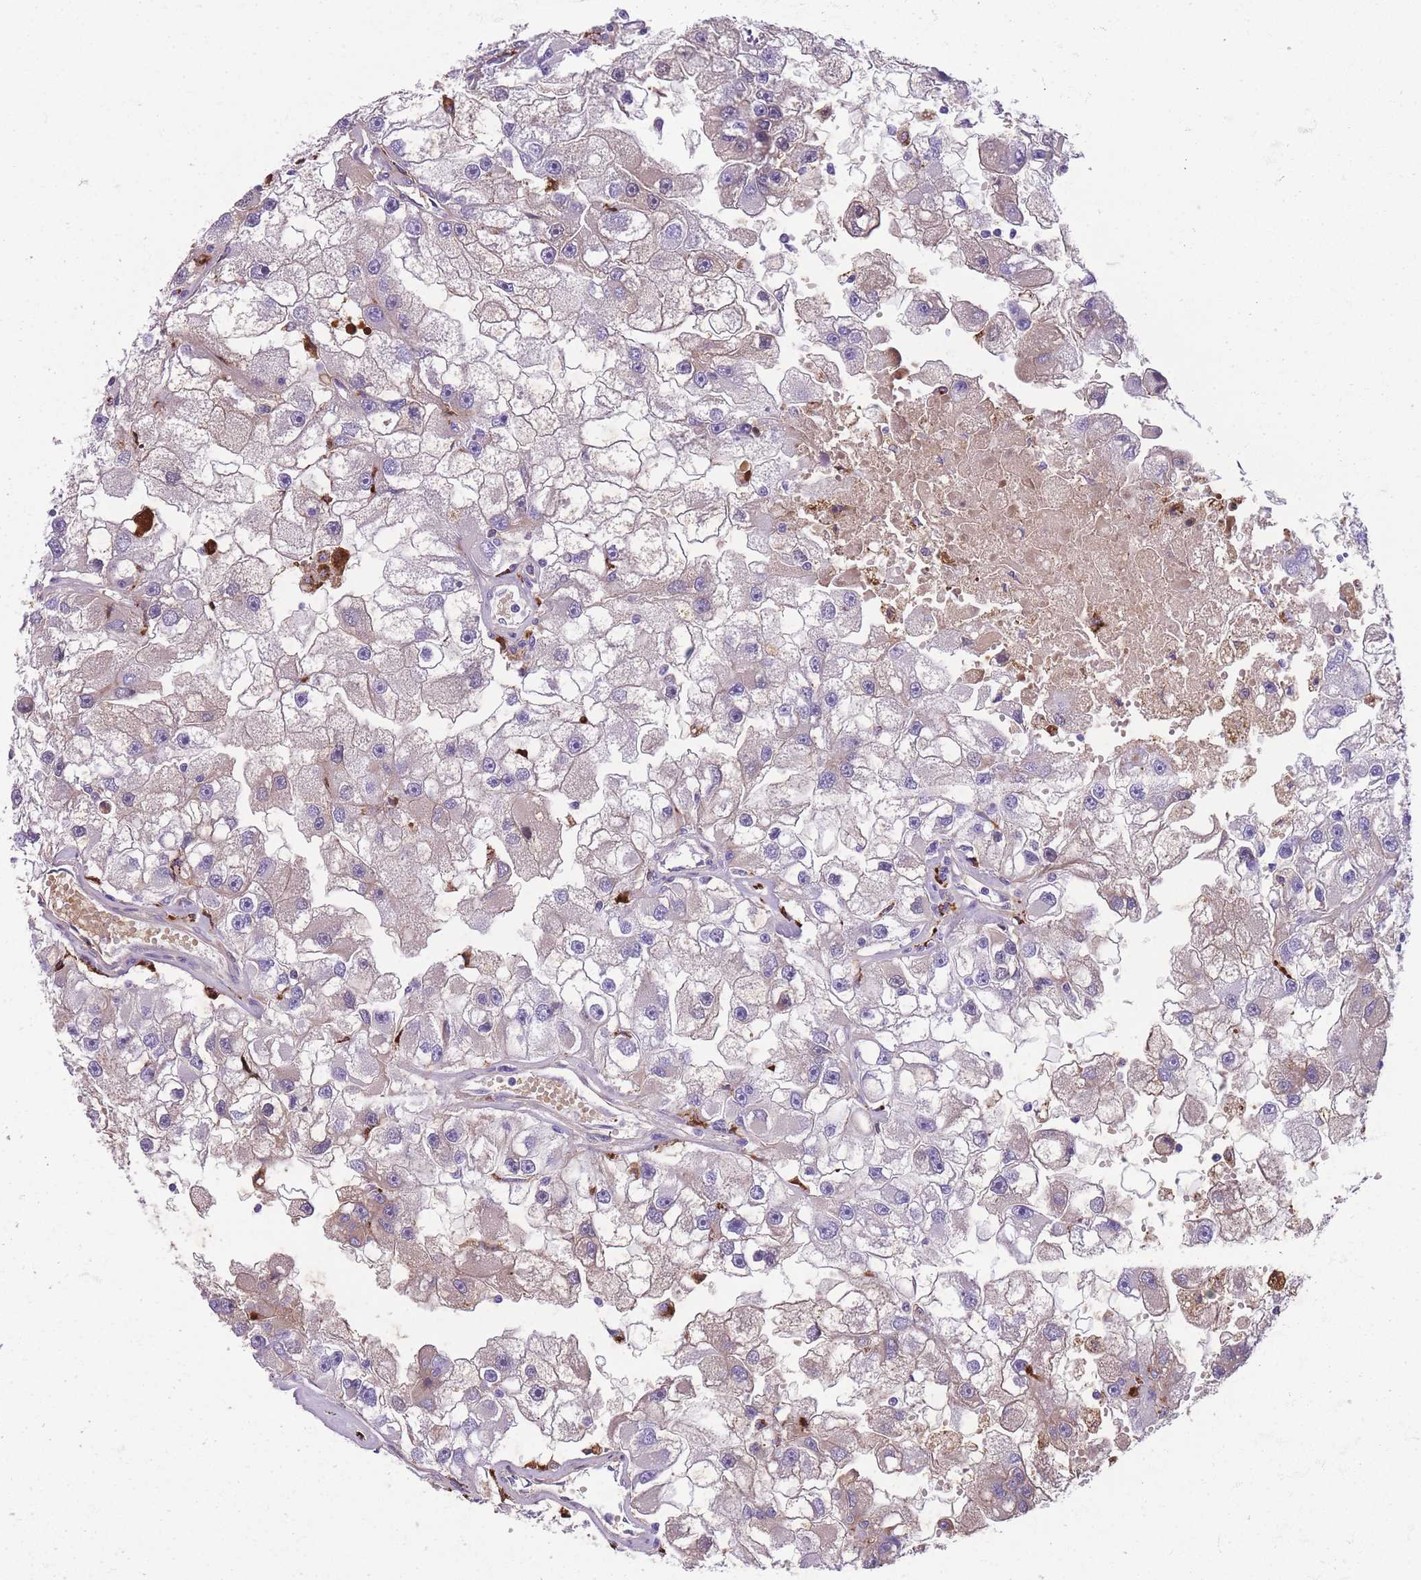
{"staining": {"intensity": "weak", "quantity": "<25%", "location": "cytoplasmic/membranous"}, "tissue": "renal cancer", "cell_type": "Tumor cells", "image_type": "cancer", "snomed": [{"axis": "morphology", "description": "Adenocarcinoma, NOS"}, {"axis": "topography", "description": "Kidney"}], "caption": "IHC micrograph of human adenocarcinoma (renal) stained for a protein (brown), which reveals no staining in tumor cells.", "gene": "GNAT1", "patient": {"sex": "male", "age": 63}}